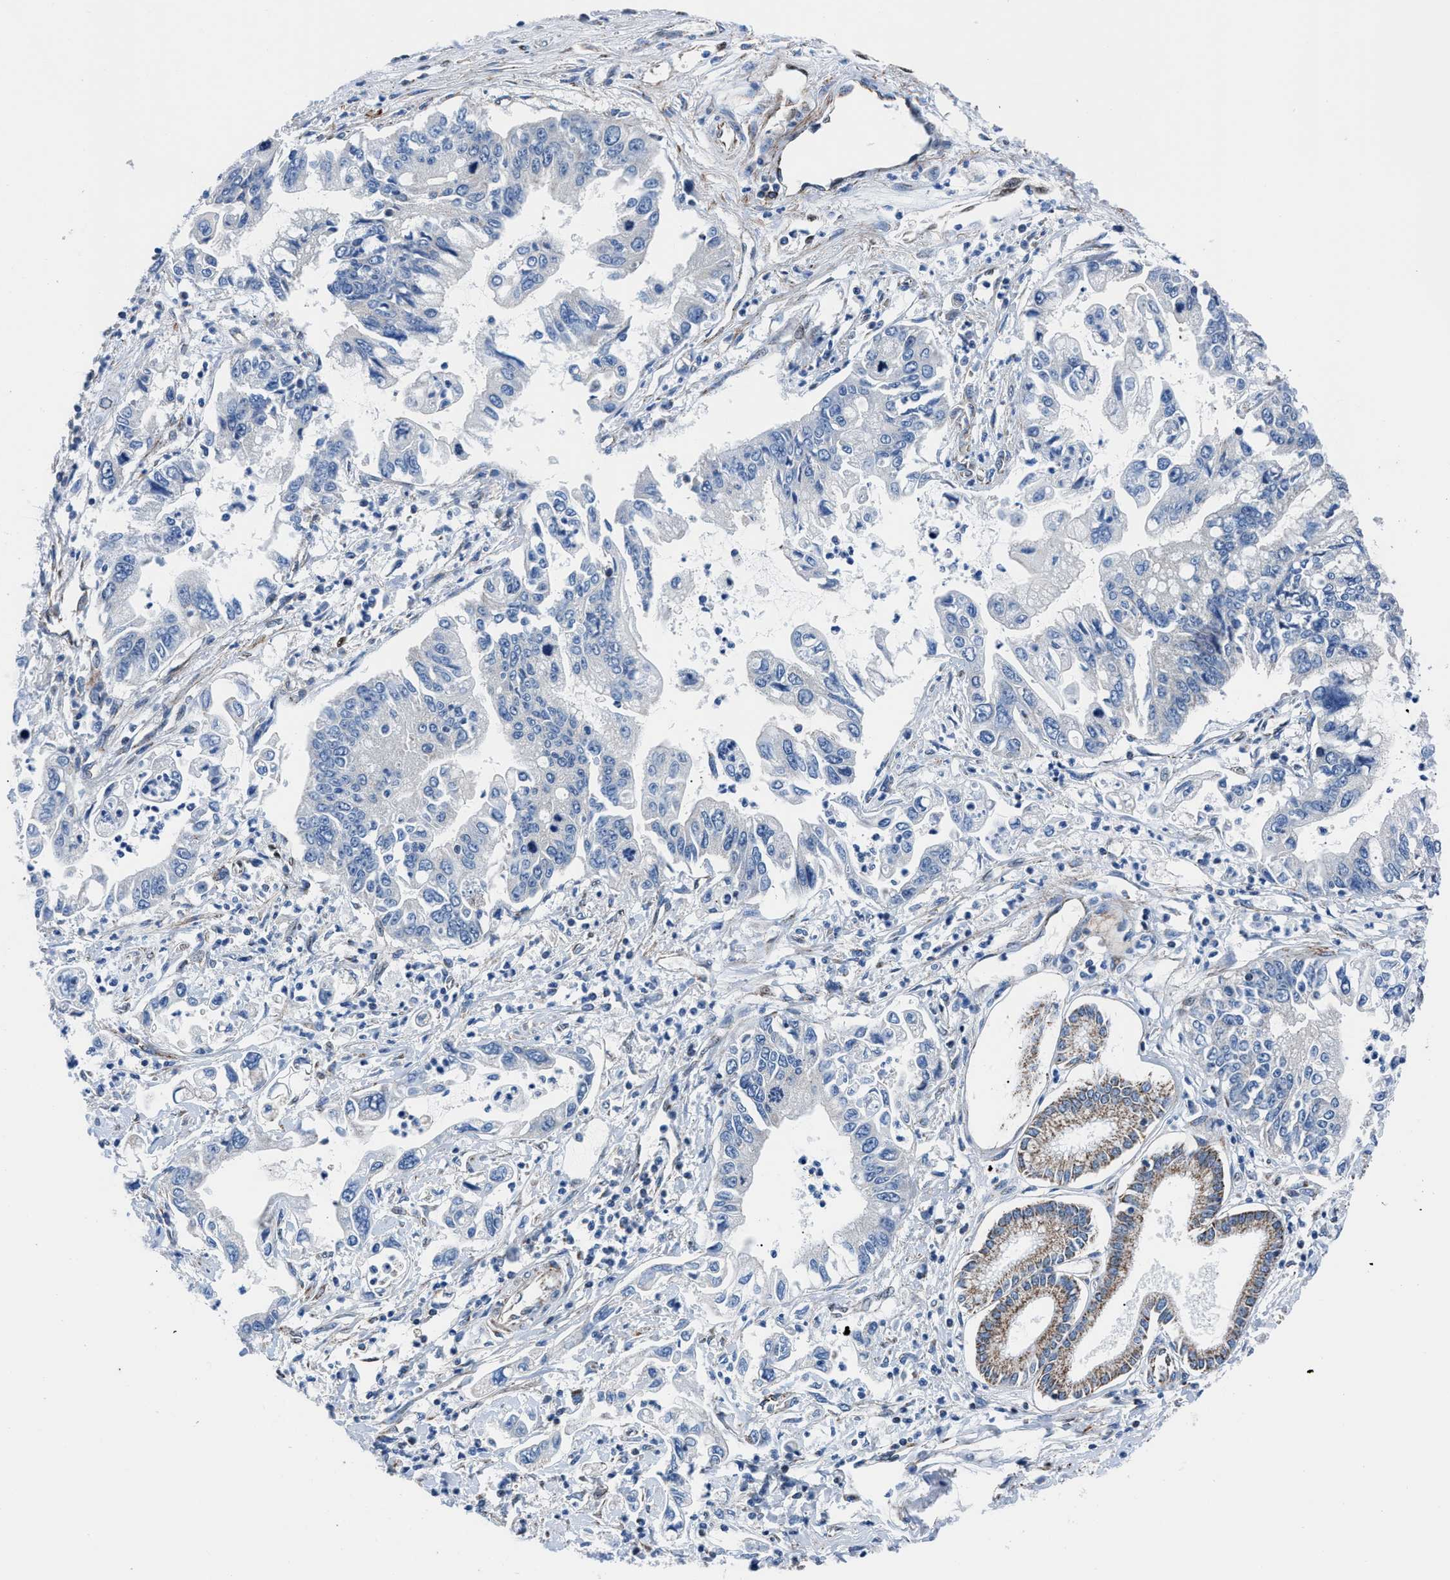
{"staining": {"intensity": "moderate", "quantity": "<25%", "location": "cytoplasmic/membranous"}, "tissue": "pancreatic cancer", "cell_type": "Tumor cells", "image_type": "cancer", "snomed": [{"axis": "morphology", "description": "Adenocarcinoma, NOS"}, {"axis": "topography", "description": "Pancreas"}], "caption": "Human pancreatic cancer stained with a brown dye displays moderate cytoplasmic/membranous positive positivity in approximately <25% of tumor cells.", "gene": "LMO2", "patient": {"sex": "male", "age": 56}}